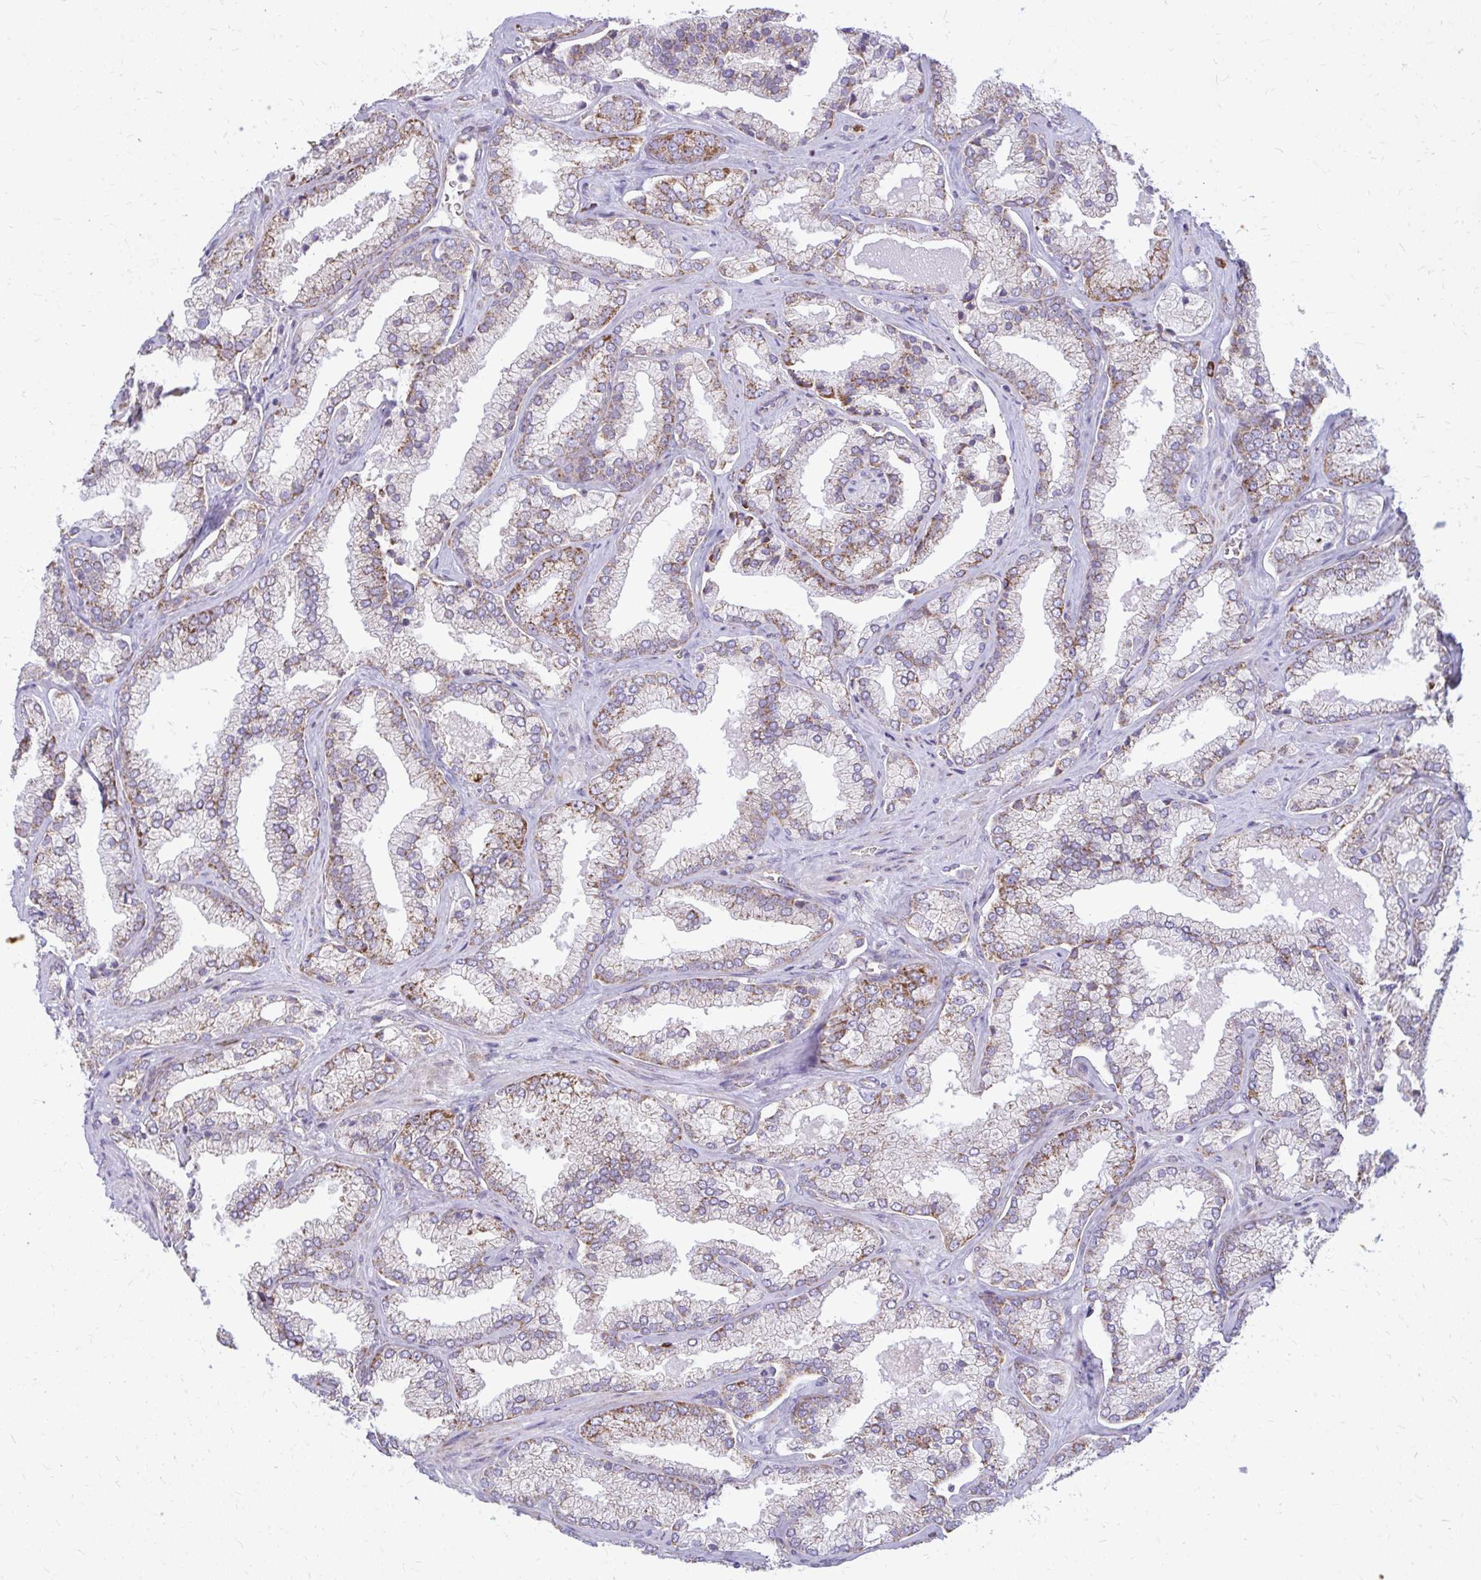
{"staining": {"intensity": "strong", "quantity": "25%-75%", "location": "cytoplasmic/membranous"}, "tissue": "prostate cancer", "cell_type": "Tumor cells", "image_type": "cancer", "snomed": [{"axis": "morphology", "description": "Adenocarcinoma, High grade"}, {"axis": "topography", "description": "Prostate"}], "caption": "Protein positivity by immunohistochemistry reveals strong cytoplasmic/membranous staining in about 25%-75% of tumor cells in prostate cancer.", "gene": "IFIT1", "patient": {"sex": "male", "age": 68}}